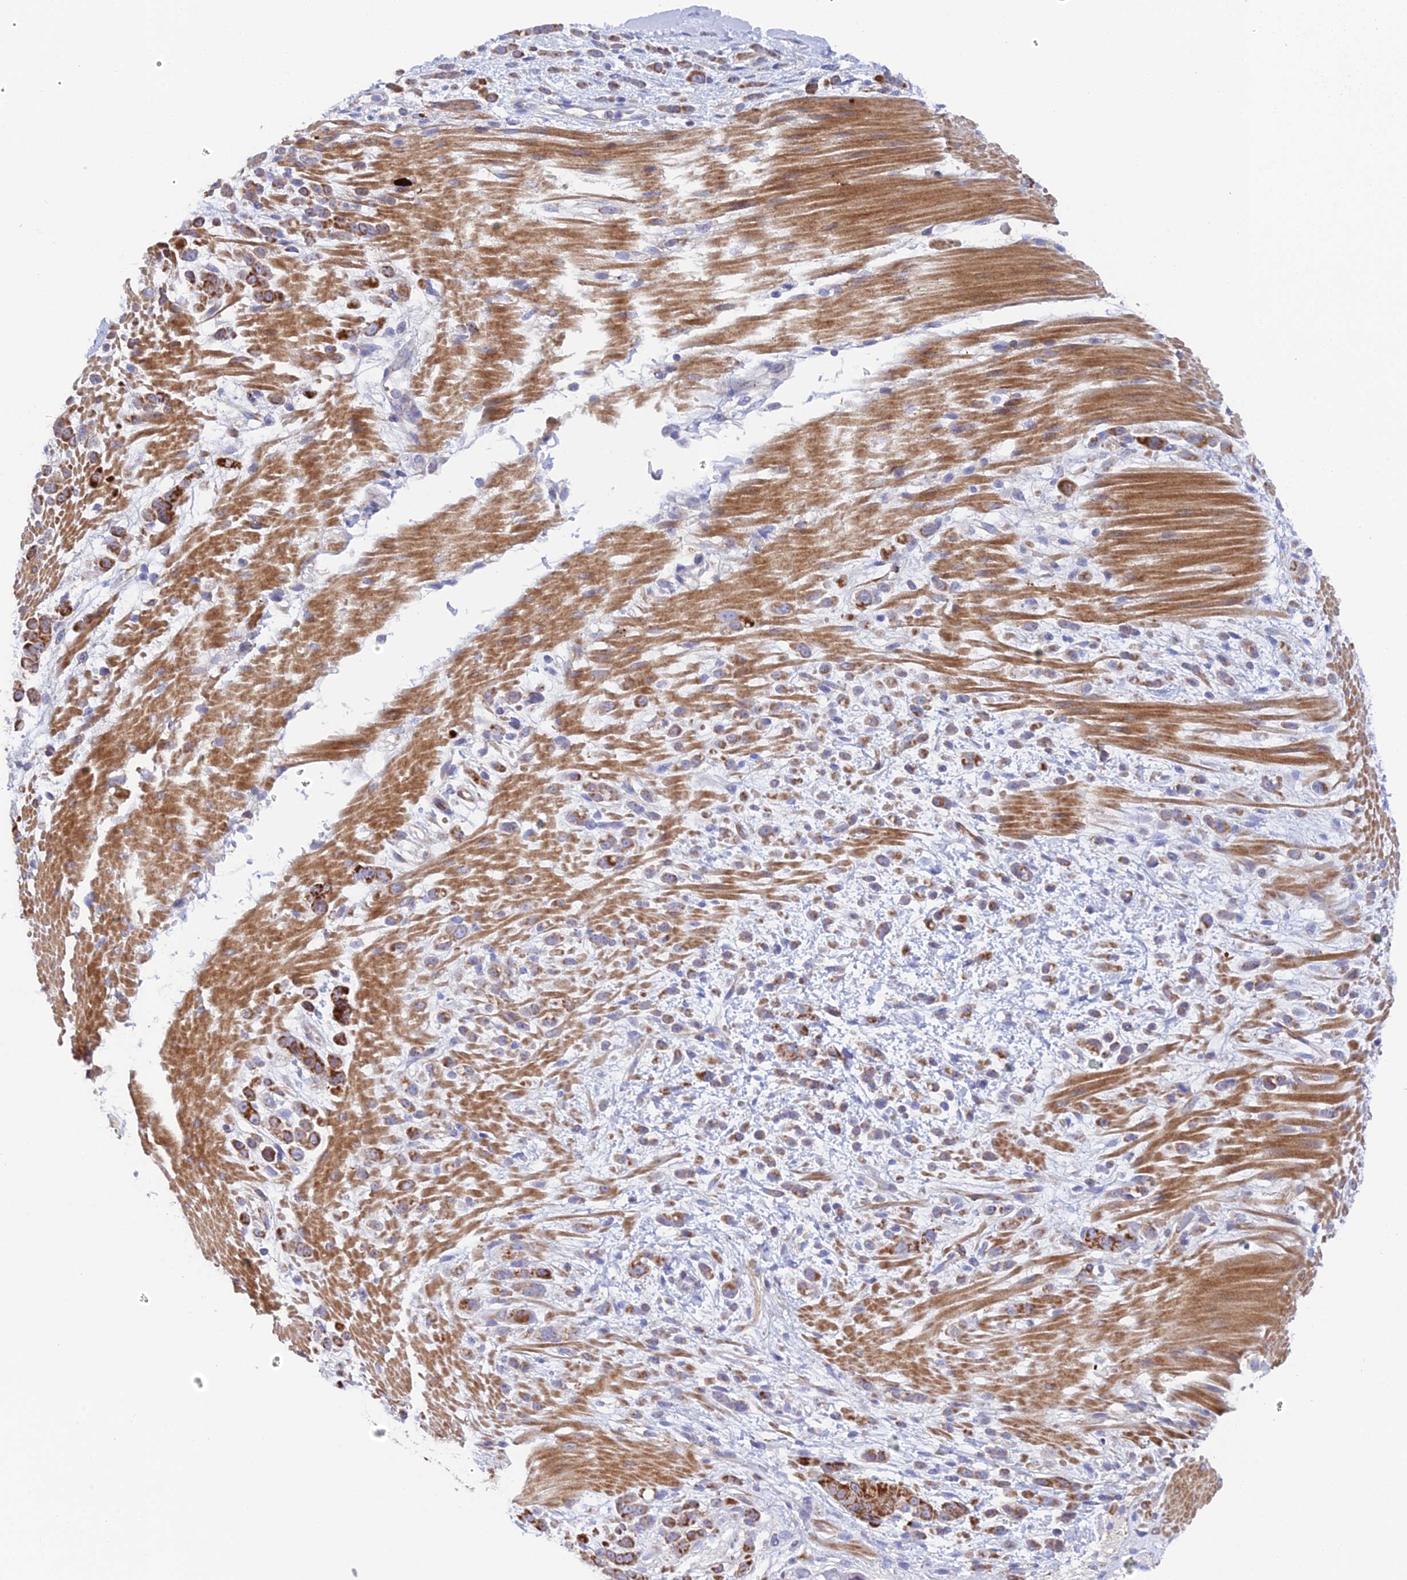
{"staining": {"intensity": "strong", "quantity": "25%-75%", "location": "cytoplasmic/membranous"}, "tissue": "pancreatic cancer", "cell_type": "Tumor cells", "image_type": "cancer", "snomed": [{"axis": "morphology", "description": "Normal tissue, NOS"}, {"axis": "morphology", "description": "Adenocarcinoma, NOS"}, {"axis": "topography", "description": "Pancreas"}], "caption": "Adenocarcinoma (pancreatic) tissue displays strong cytoplasmic/membranous staining in approximately 25%-75% of tumor cells", "gene": "CSPG4", "patient": {"sex": "female", "age": 64}}